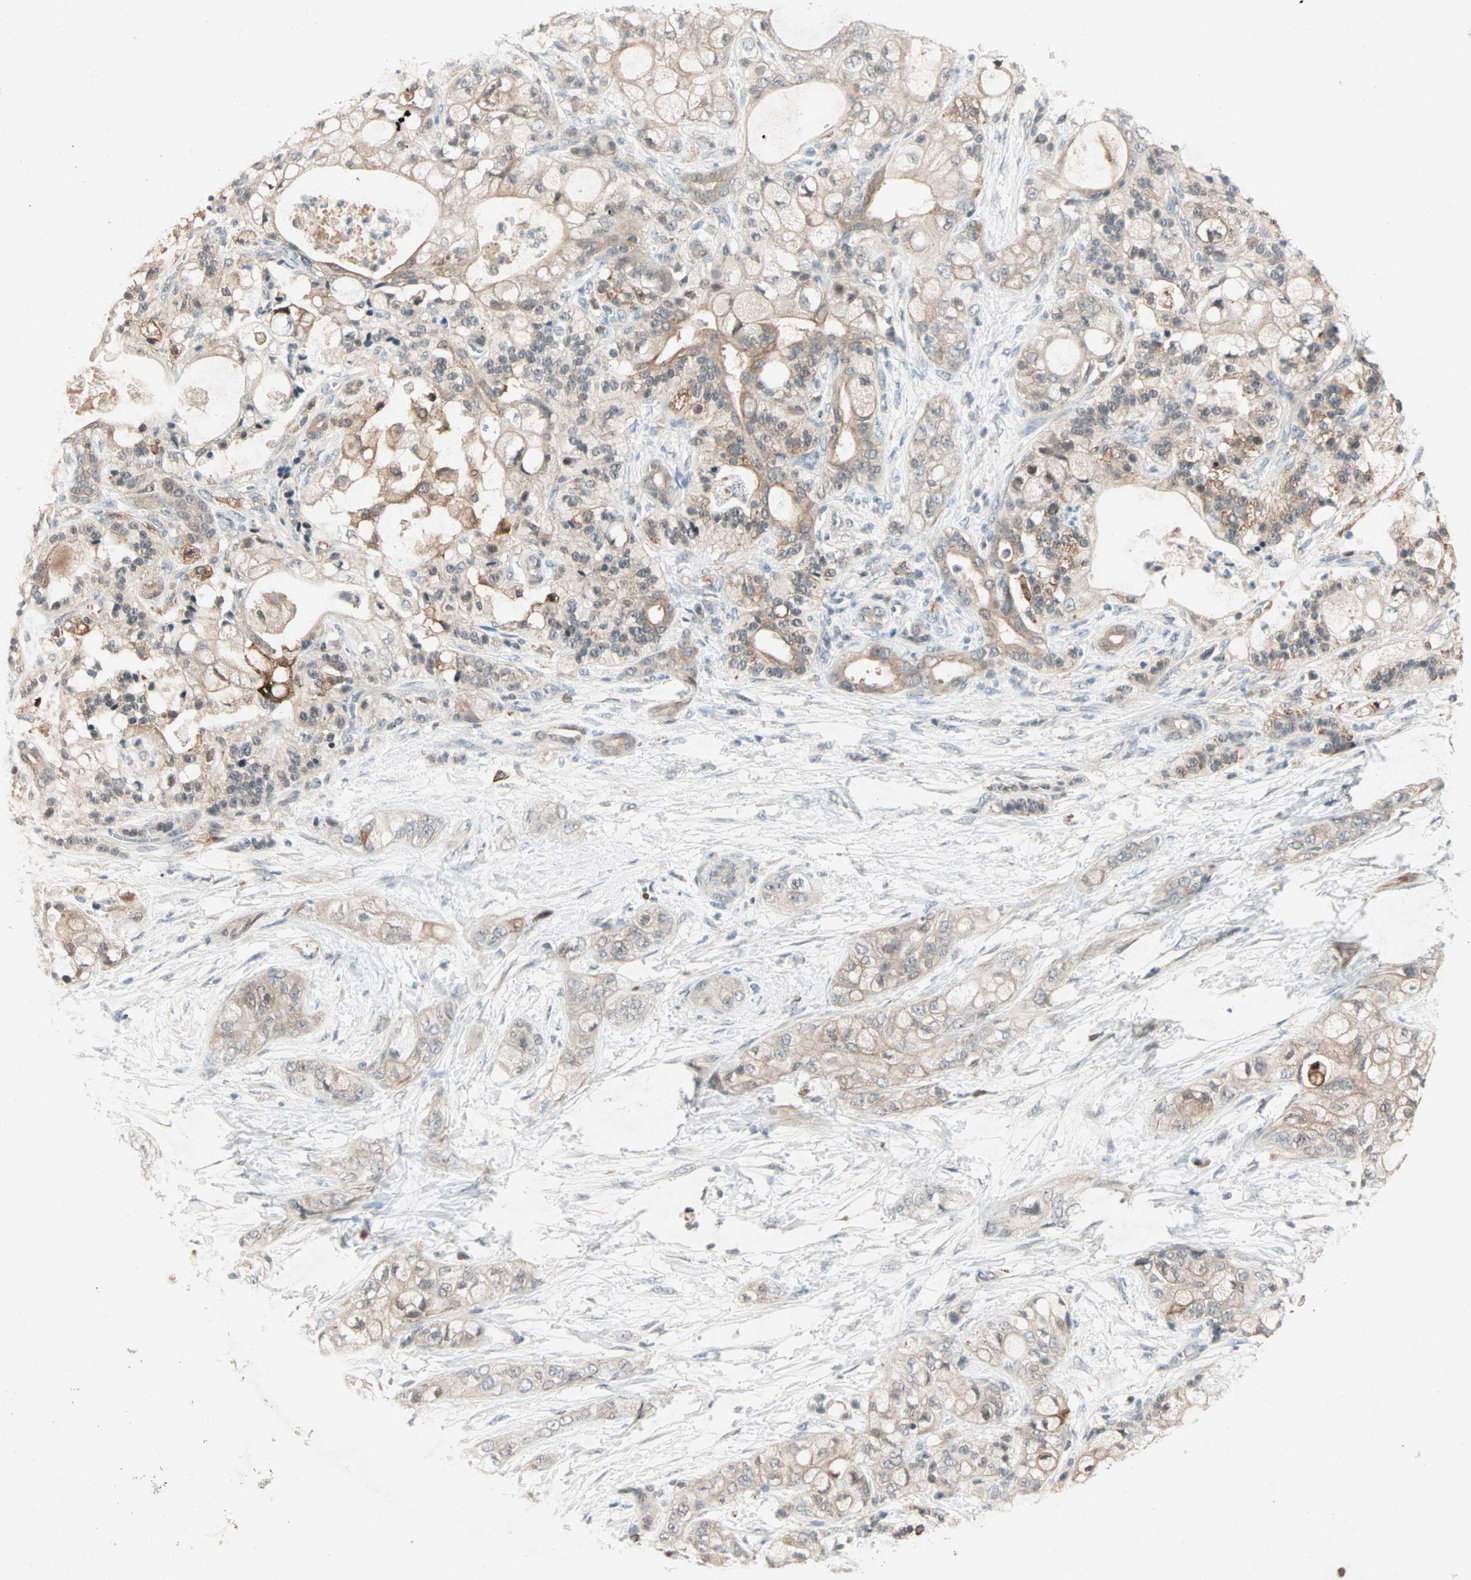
{"staining": {"intensity": "moderate", "quantity": "25%-75%", "location": "cytoplasmic/membranous"}, "tissue": "pancreatic cancer", "cell_type": "Tumor cells", "image_type": "cancer", "snomed": [{"axis": "morphology", "description": "Adenocarcinoma, NOS"}, {"axis": "topography", "description": "Pancreas"}], "caption": "Pancreatic cancer (adenocarcinoma) stained with immunohistochemistry (IHC) exhibits moderate cytoplasmic/membranous staining in approximately 25%-75% of tumor cells.", "gene": "RTL6", "patient": {"sex": "male", "age": 70}}